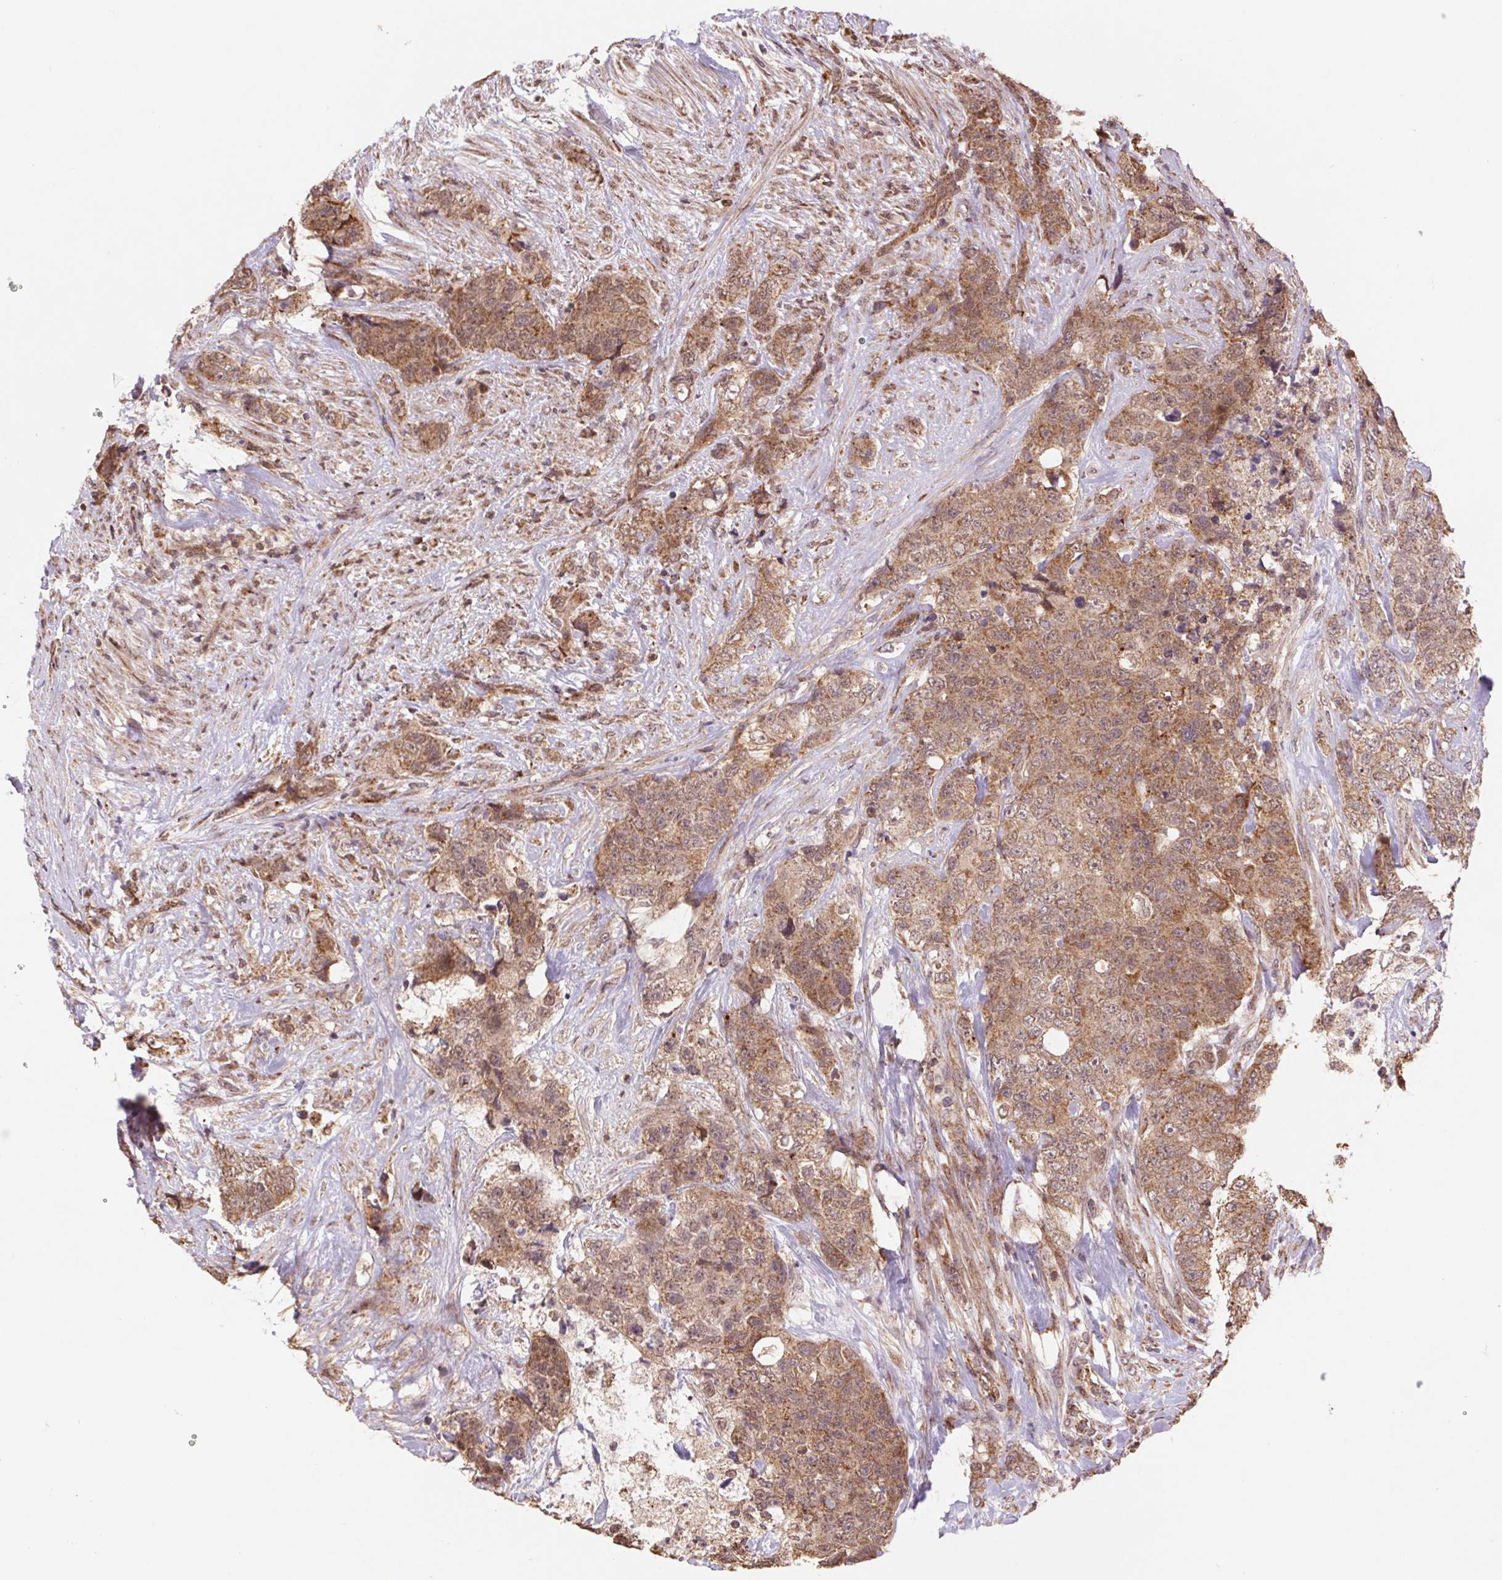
{"staining": {"intensity": "moderate", "quantity": ">75%", "location": "cytoplasmic/membranous"}, "tissue": "urothelial cancer", "cell_type": "Tumor cells", "image_type": "cancer", "snomed": [{"axis": "morphology", "description": "Urothelial carcinoma, High grade"}, {"axis": "topography", "description": "Urinary bladder"}], "caption": "DAB (3,3'-diaminobenzidine) immunohistochemical staining of high-grade urothelial carcinoma displays moderate cytoplasmic/membranous protein positivity in about >75% of tumor cells.", "gene": "PDHA1", "patient": {"sex": "female", "age": 78}}